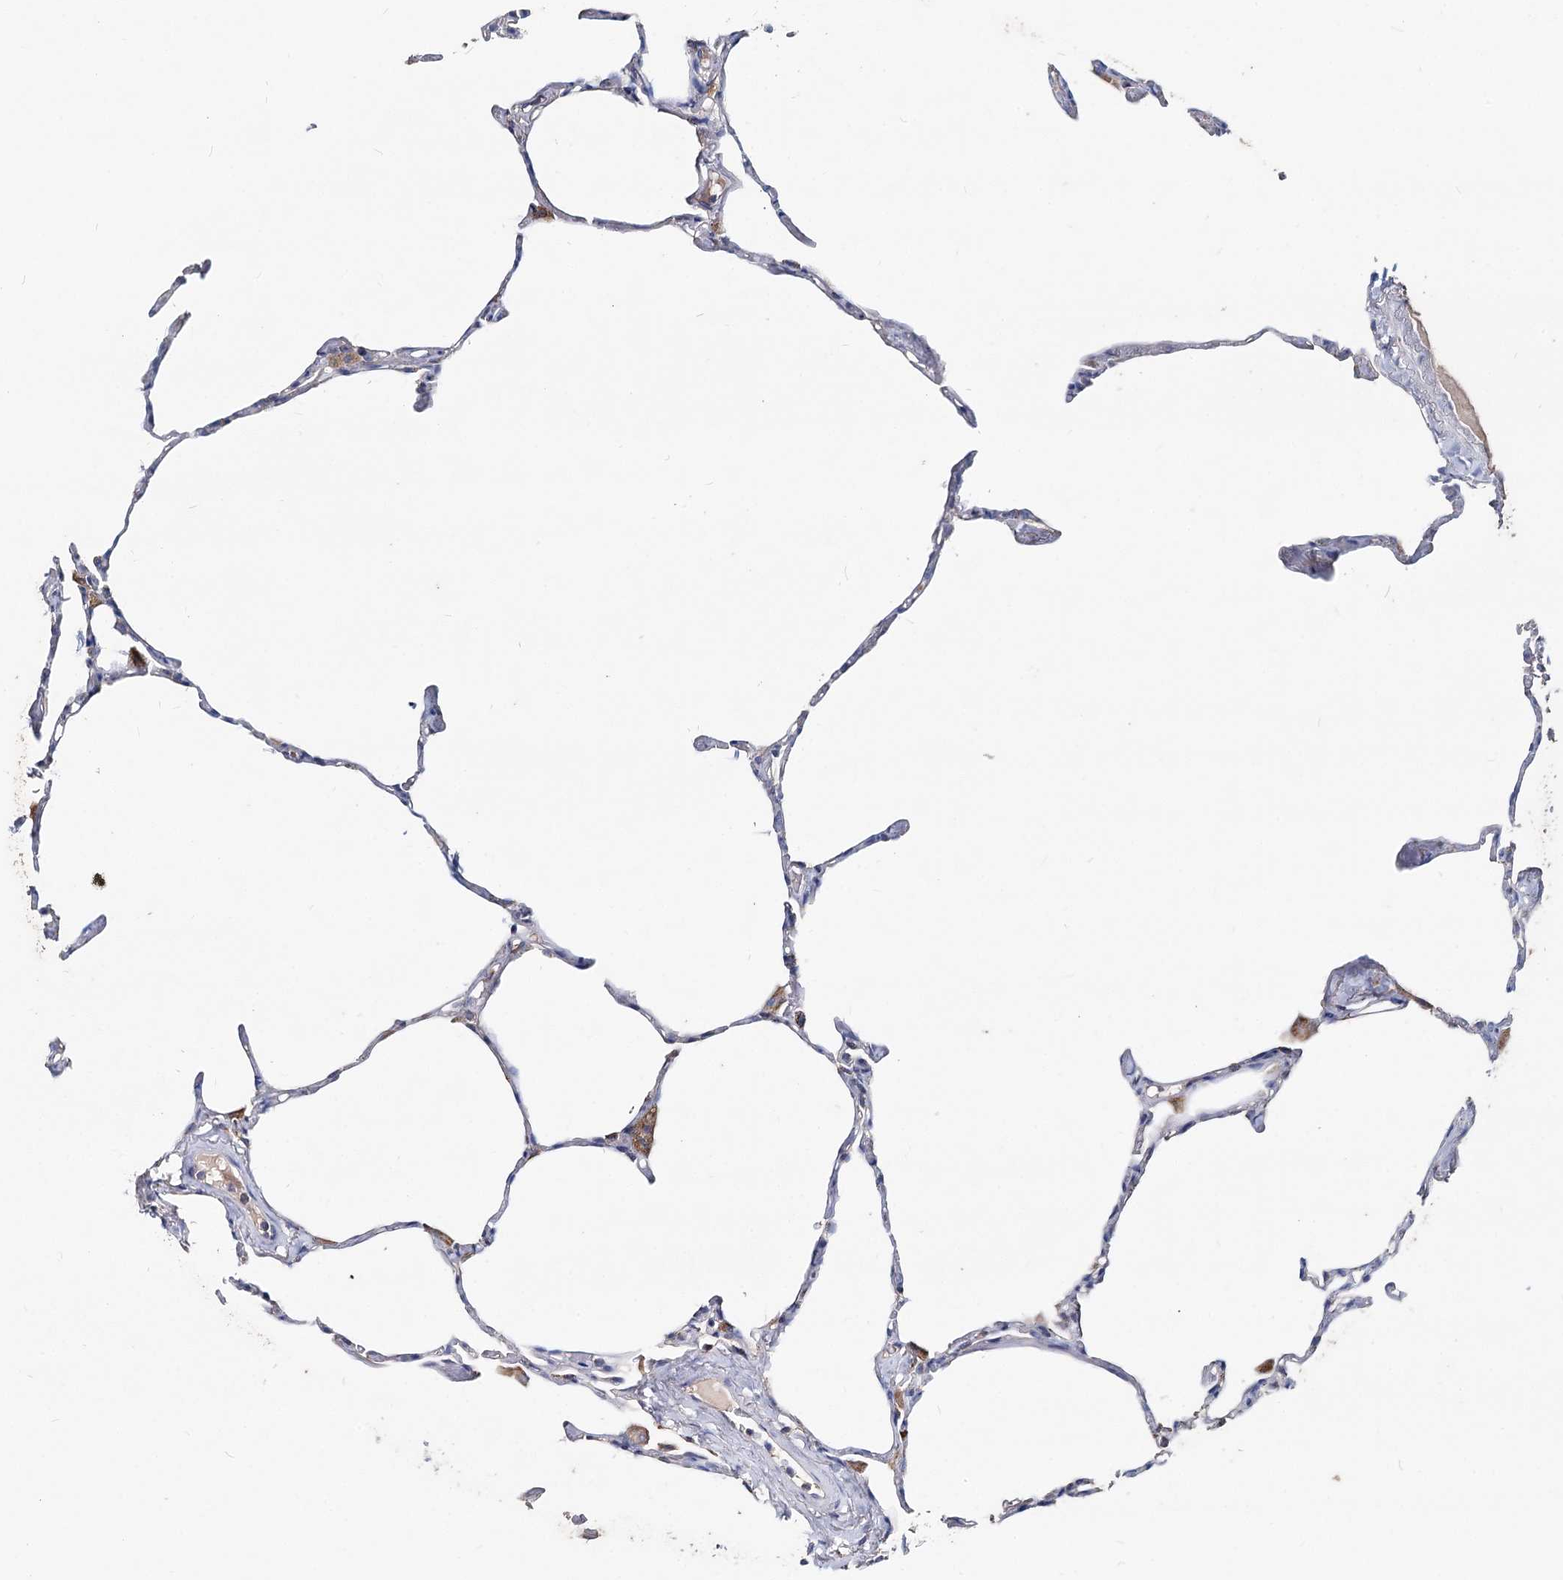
{"staining": {"intensity": "negative", "quantity": "none", "location": "none"}, "tissue": "lung", "cell_type": "Alveolar cells", "image_type": "normal", "snomed": [{"axis": "morphology", "description": "Normal tissue, NOS"}, {"axis": "topography", "description": "Lung"}], "caption": "This is an IHC histopathology image of normal human lung. There is no staining in alveolar cells.", "gene": "MCCC2", "patient": {"sex": "male", "age": 65}}